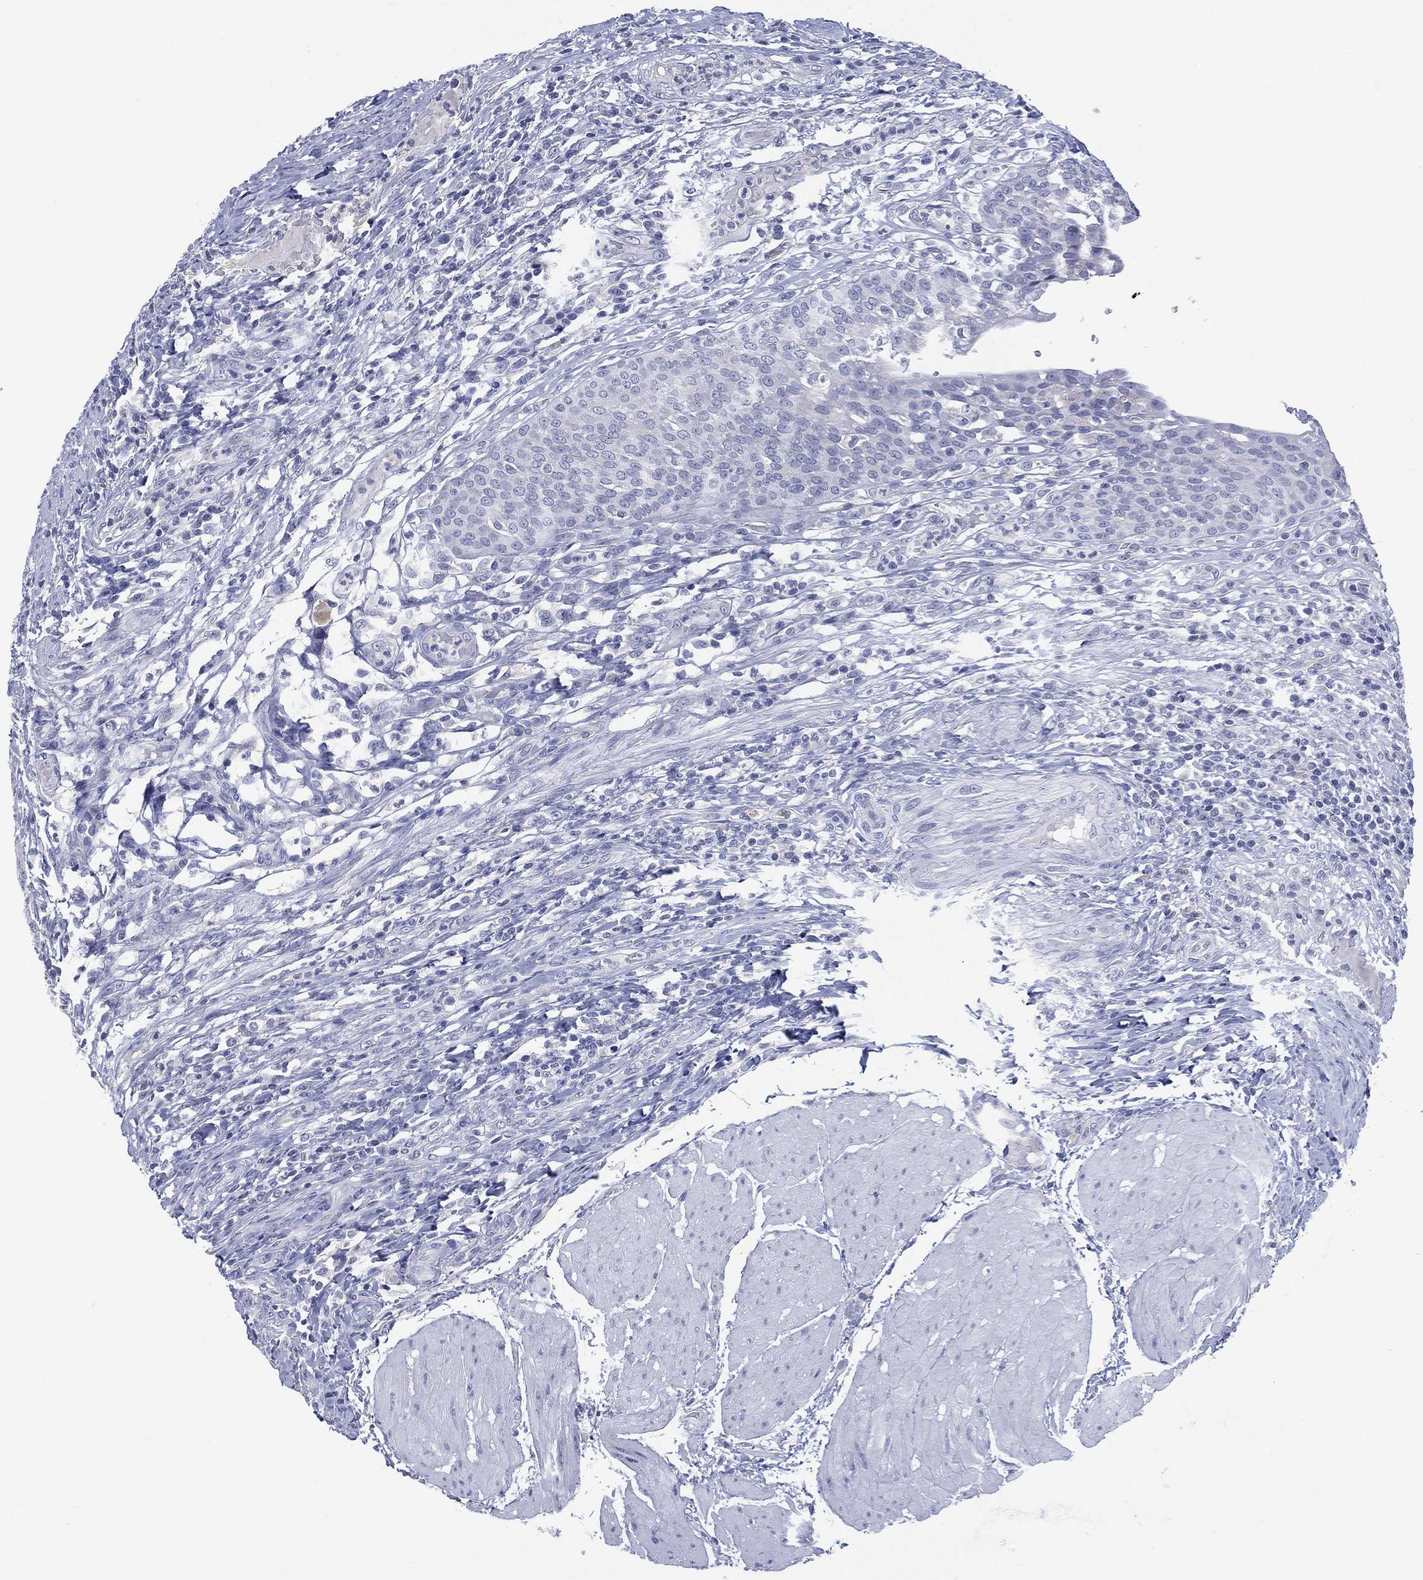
{"staining": {"intensity": "negative", "quantity": "none", "location": "none"}, "tissue": "urinary bladder", "cell_type": "Urothelial cells", "image_type": "normal", "snomed": [{"axis": "morphology", "description": "Normal tissue, NOS"}, {"axis": "topography", "description": "Urinary bladder"}, {"axis": "topography", "description": "Peripheral nerve tissue"}], "caption": "This is an IHC histopathology image of benign human urinary bladder. There is no positivity in urothelial cells.", "gene": "KRT35", "patient": {"sex": "male", "age": 66}}